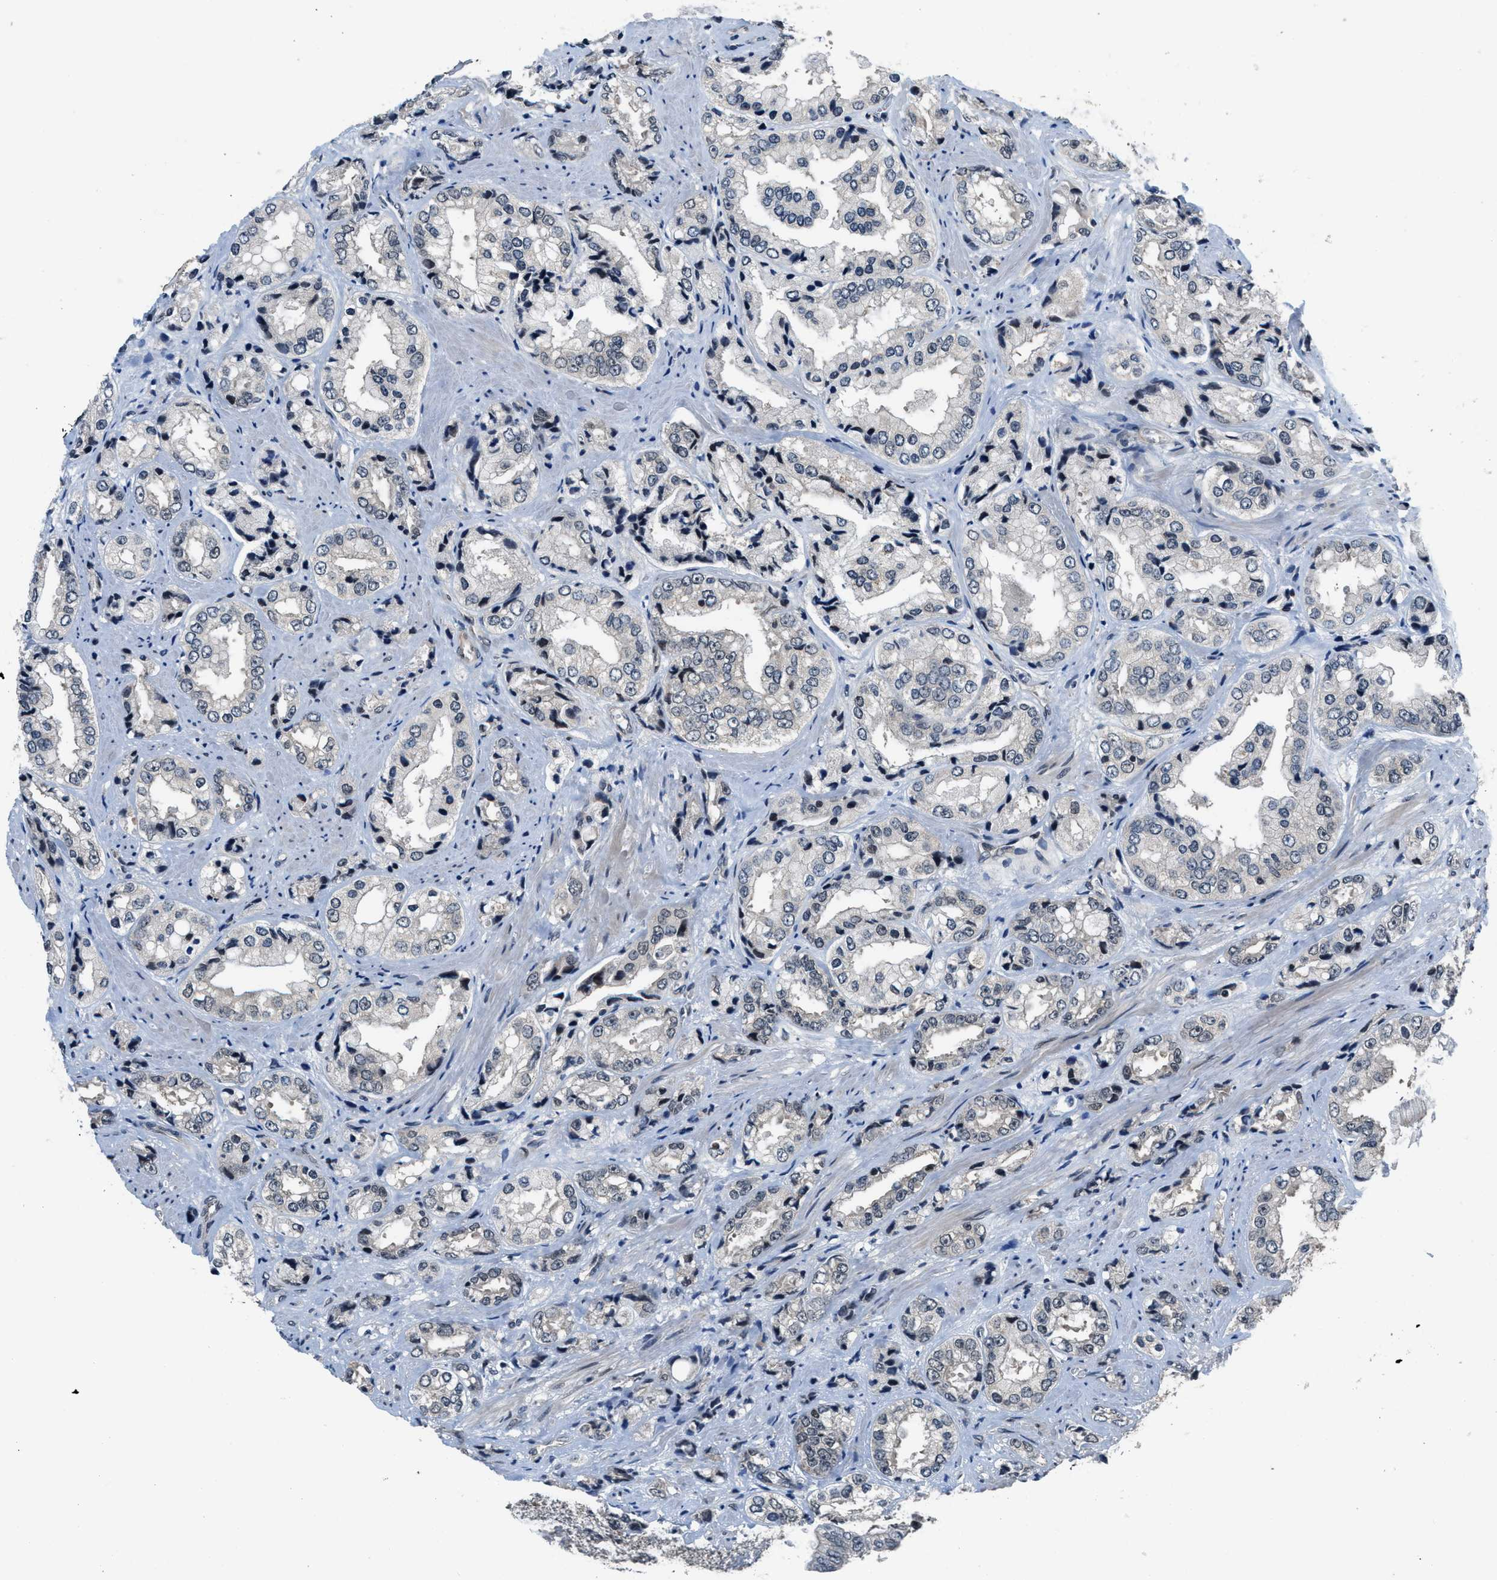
{"staining": {"intensity": "negative", "quantity": "none", "location": "none"}, "tissue": "prostate cancer", "cell_type": "Tumor cells", "image_type": "cancer", "snomed": [{"axis": "morphology", "description": "Adenocarcinoma, High grade"}, {"axis": "topography", "description": "Prostate"}], "caption": "The histopathology image reveals no staining of tumor cells in high-grade adenocarcinoma (prostate). Brightfield microscopy of immunohistochemistry (IHC) stained with DAB (brown) and hematoxylin (blue), captured at high magnification.", "gene": "SETD5", "patient": {"sex": "male", "age": 61}}